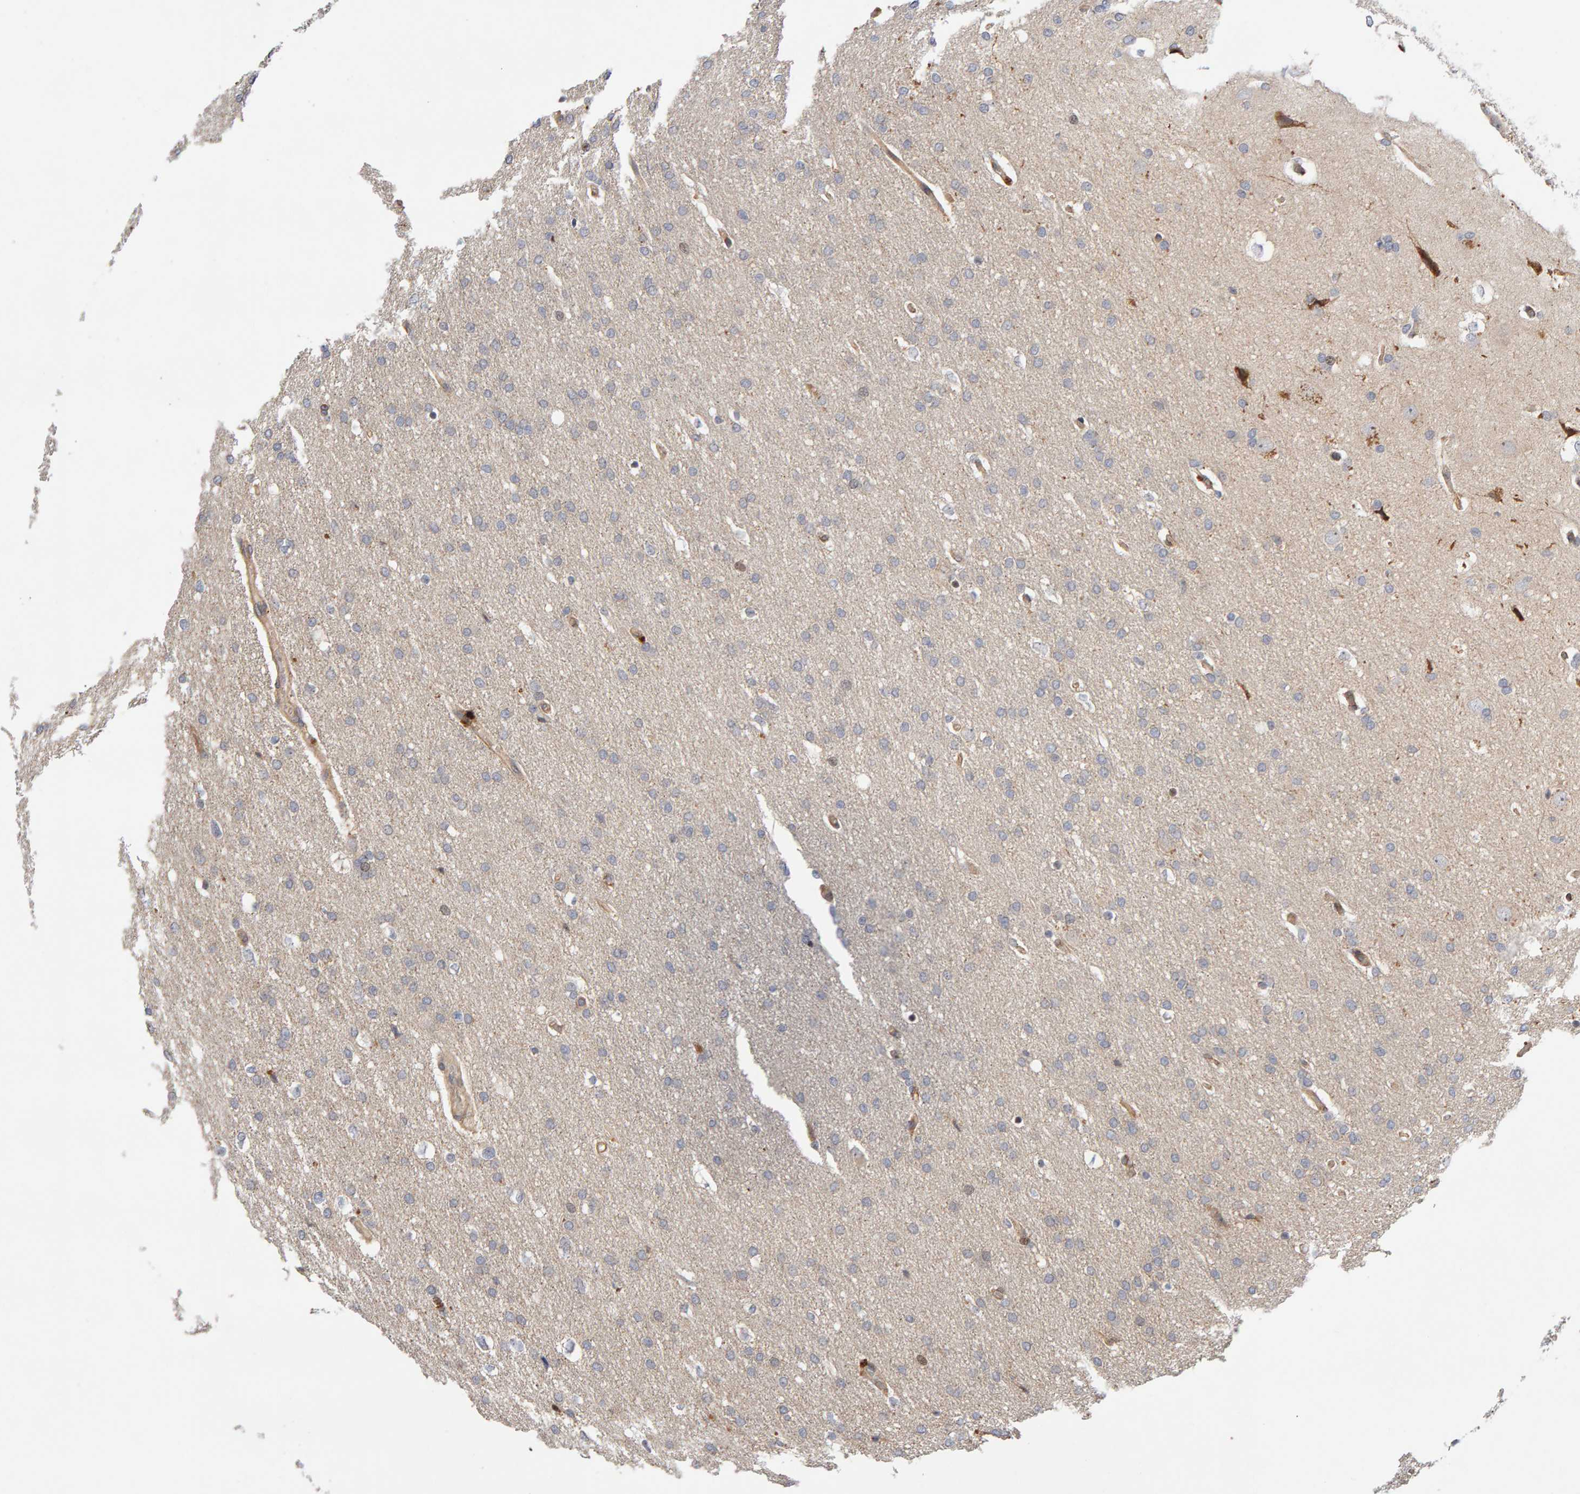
{"staining": {"intensity": "negative", "quantity": "none", "location": "none"}, "tissue": "glioma", "cell_type": "Tumor cells", "image_type": "cancer", "snomed": [{"axis": "morphology", "description": "Glioma, malignant, Low grade"}, {"axis": "topography", "description": "Brain"}], "caption": "This micrograph is of glioma stained with immunohistochemistry to label a protein in brown with the nuclei are counter-stained blue. There is no positivity in tumor cells.", "gene": "LZTS1", "patient": {"sex": "female", "age": 37}}